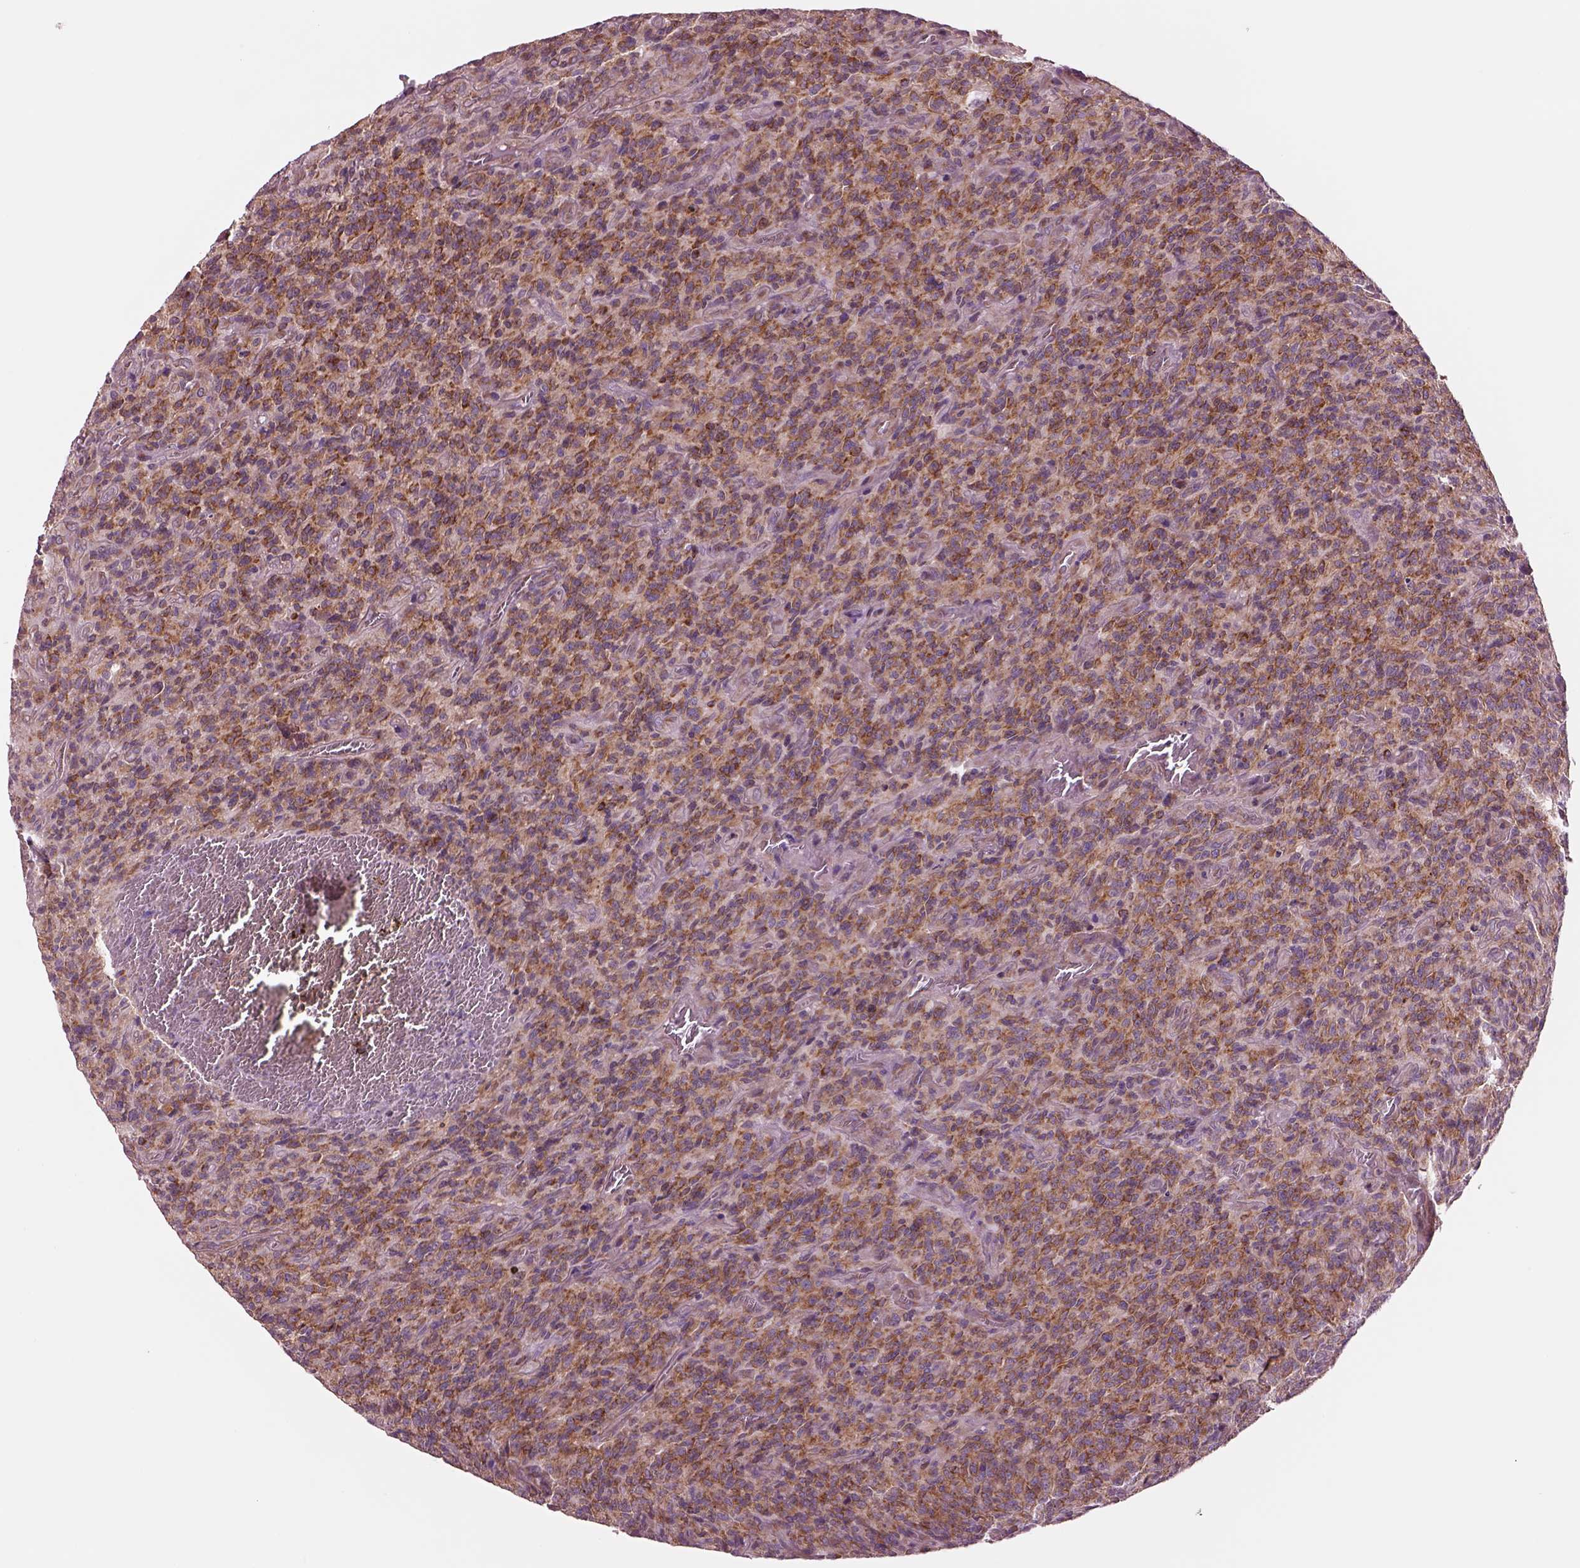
{"staining": {"intensity": "strong", "quantity": ">75%", "location": "cytoplasmic/membranous"}, "tissue": "glioma", "cell_type": "Tumor cells", "image_type": "cancer", "snomed": [{"axis": "morphology", "description": "Glioma, malignant, High grade"}, {"axis": "topography", "description": "Brain"}], "caption": "Immunohistochemistry (IHC) histopathology image of neoplastic tissue: human glioma stained using immunohistochemistry (IHC) shows high levels of strong protein expression localized specifically in the cytoplasmic/membranous of tumor cells, appearing as a cytoplasmic/membranous brown color.", "gene": "SEC23A", "patient": {"sex": "male", "age": 76}}